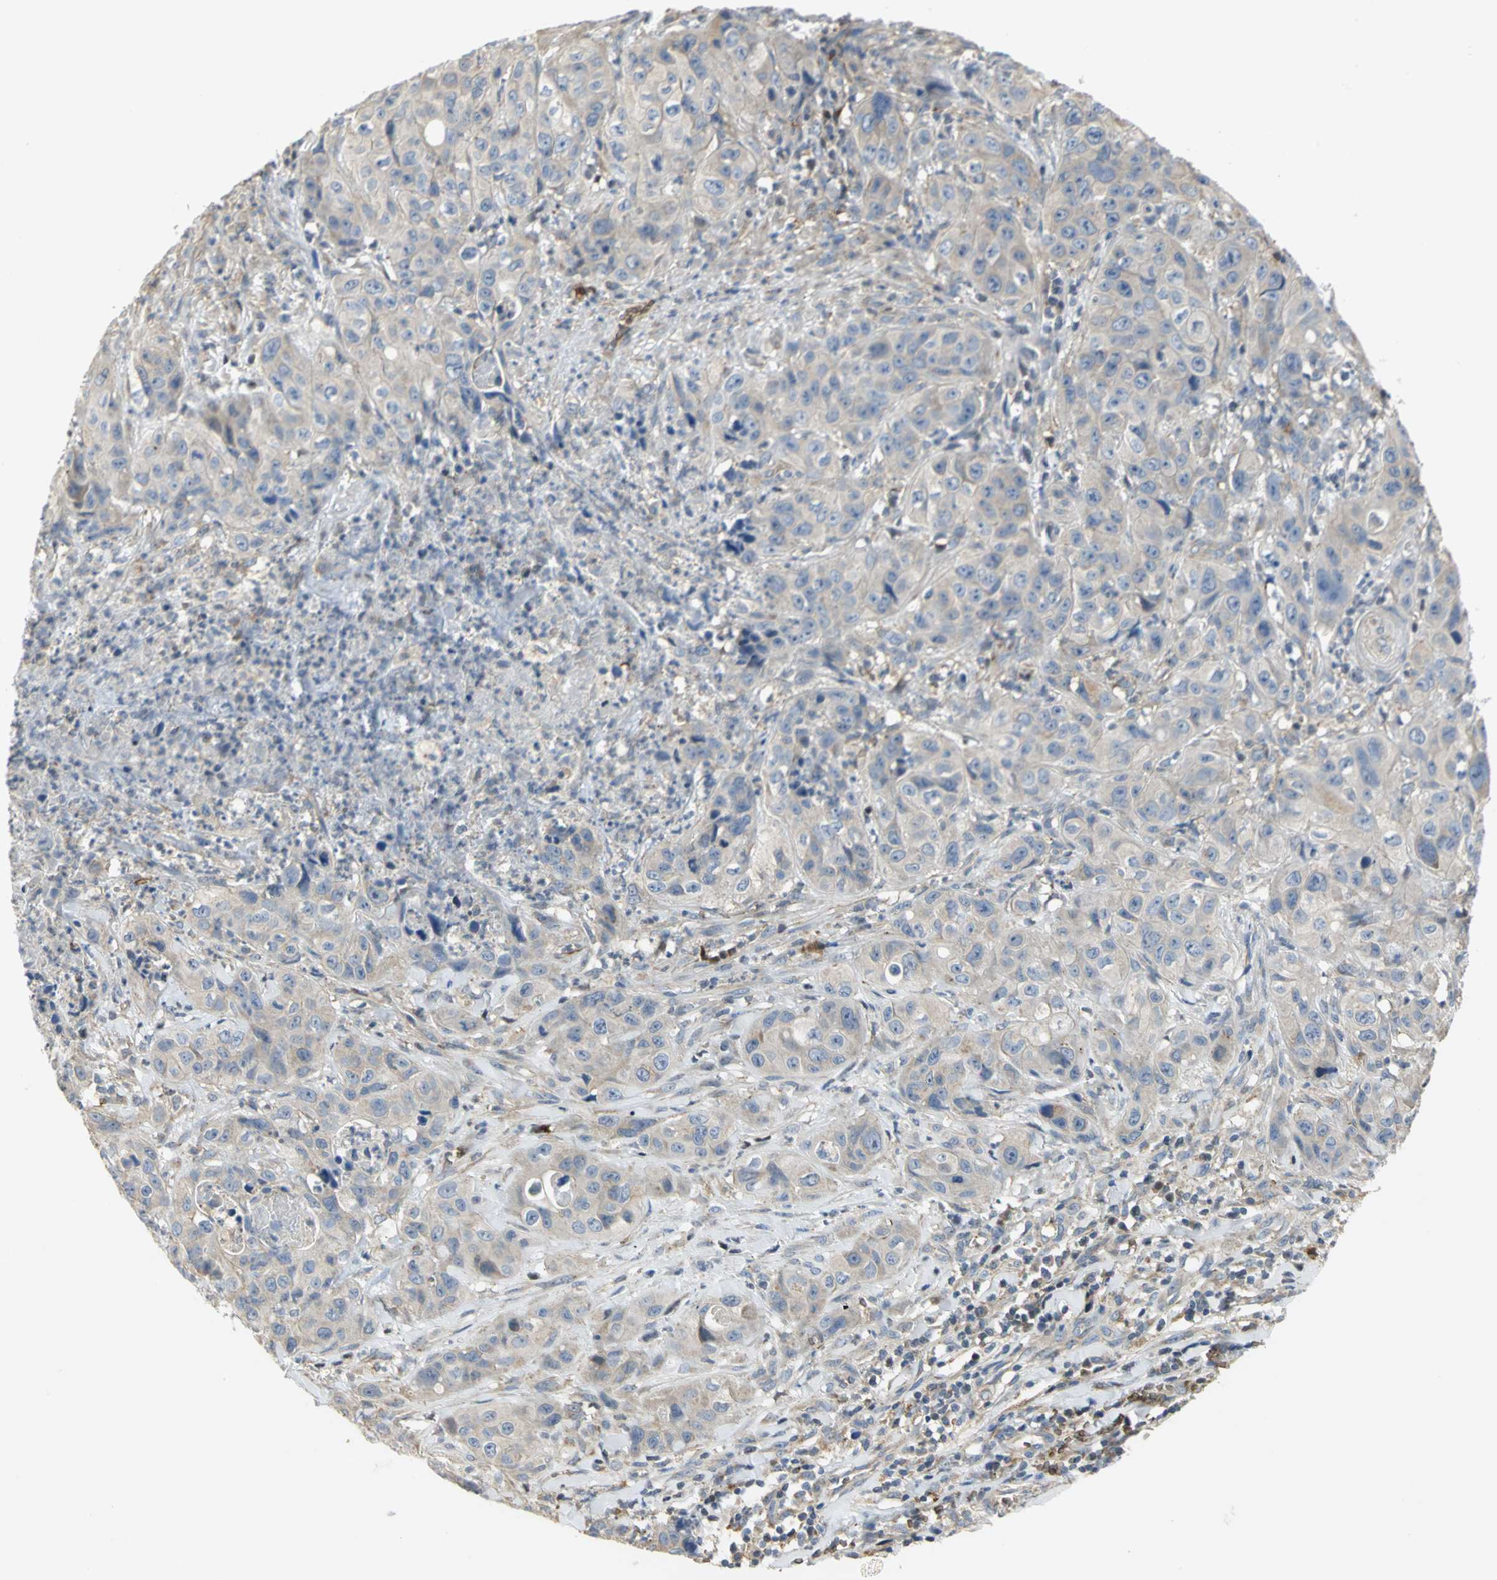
{"staining": {"intensity": "negative", "quantity": "none", "location": "none"}, "tissue": "liver cancer", "cell_type": "Tumor cells", "image_type": "cancer", "snomed": [{"axis": "morphology", "description": "Cholangiocarcinoma"}, {"axis": "topography", "description": "Liver"}], "caption": "High power microscopy photomicrograph of an immunohistochemistry histopathology image of liver cancer (cholangiocarcinoma), revealing no significant staining in tumor cells.", "gene": "ANK1", "patient": {"sex": "female", "age": 61}}